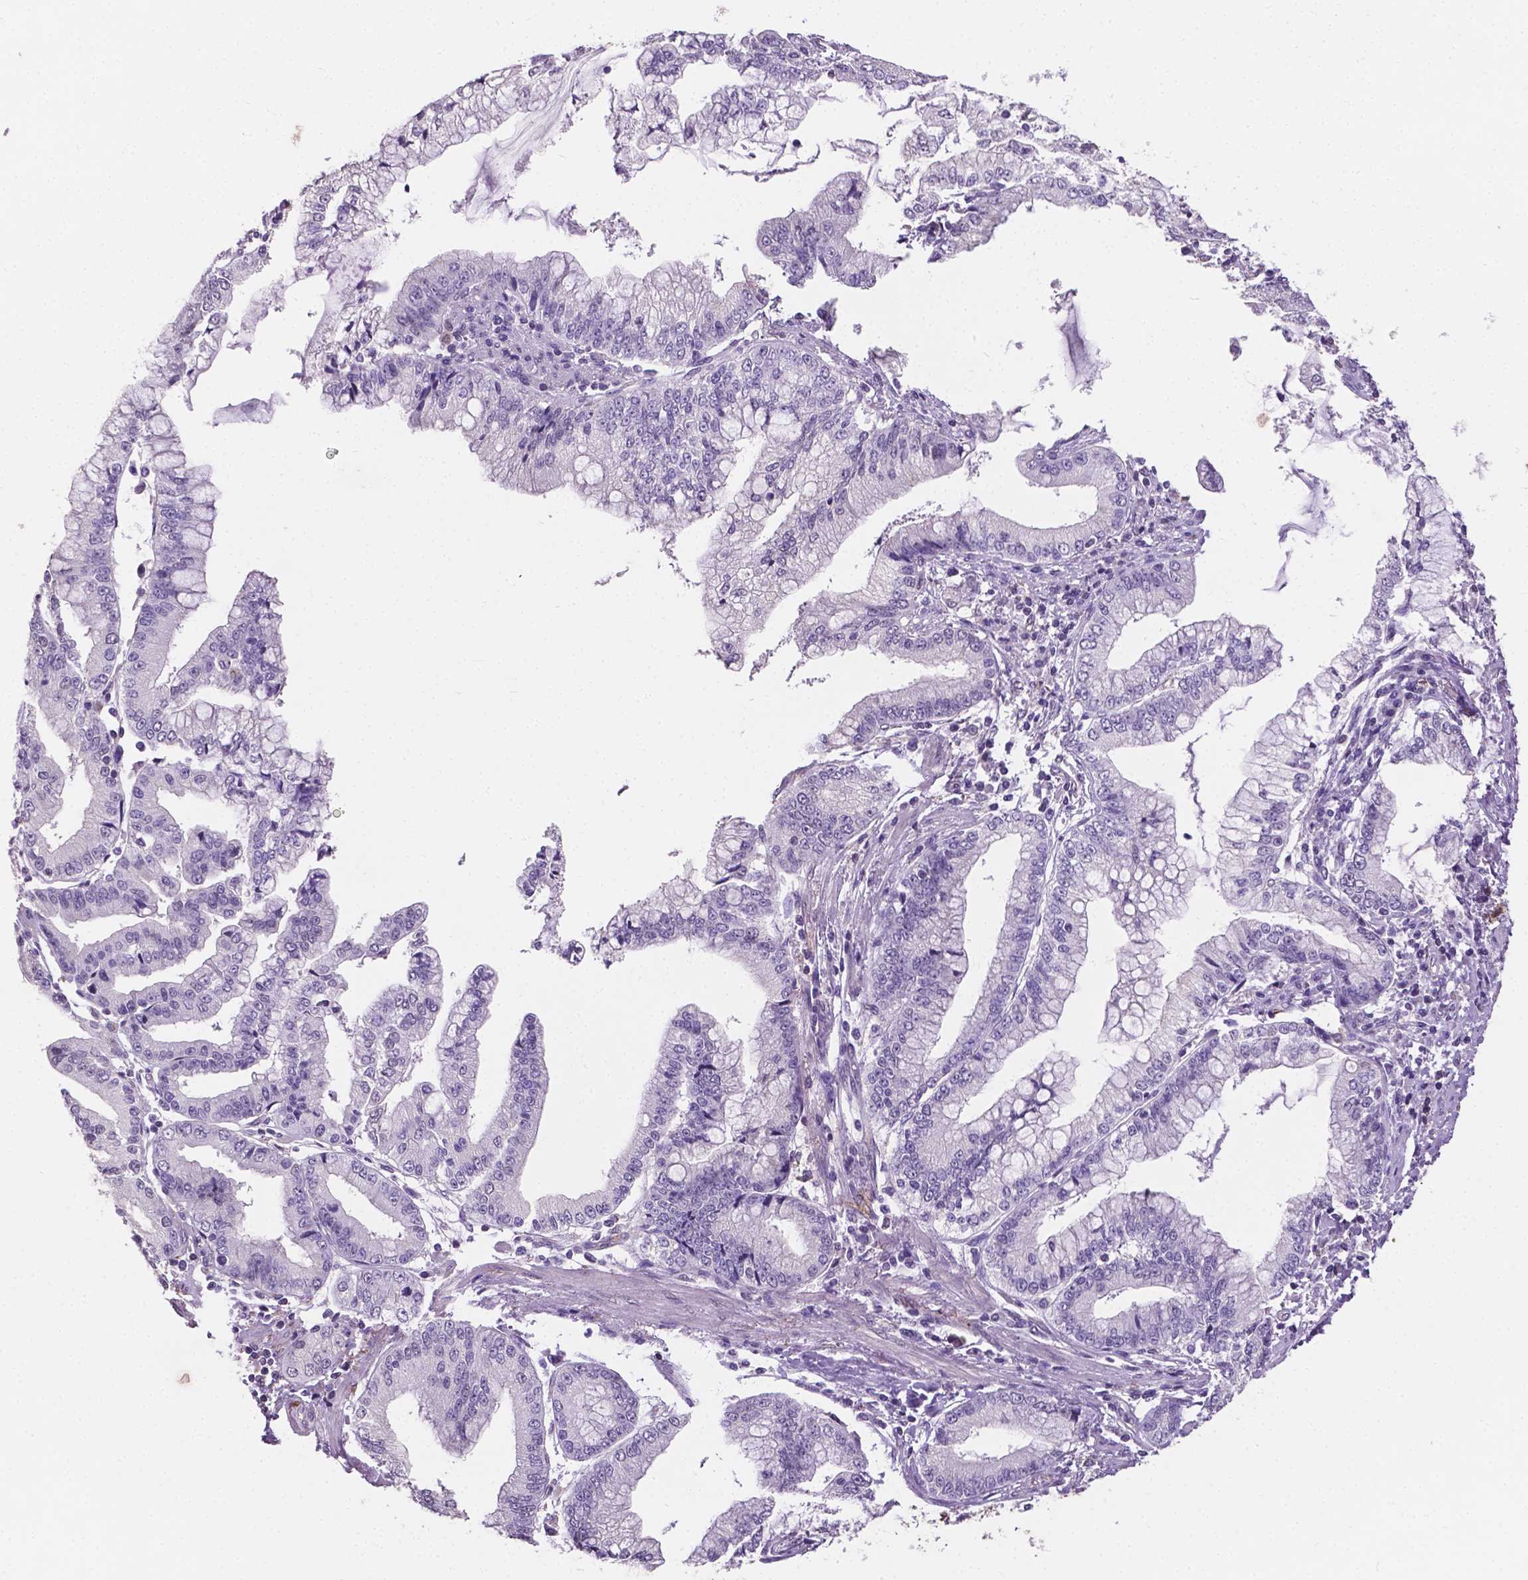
{"staining": {"intensity": "negative", "quantity": "none", "location": "none"}, "tissue": "stomach cancer", "cell_type": "Tumor cells", "image_type": "cancer", "snomed": [{"axis": "morphology", "description": "Adenocarcinoma, NOS"}, {"axis": "topography", "description": "Stomach, upper"}], "caption": "Tumor cells show no significant protein staining in adenocarcinoma (stomach).", "gene": "APOE", "patient": {"sex": "female", "age": 74}}